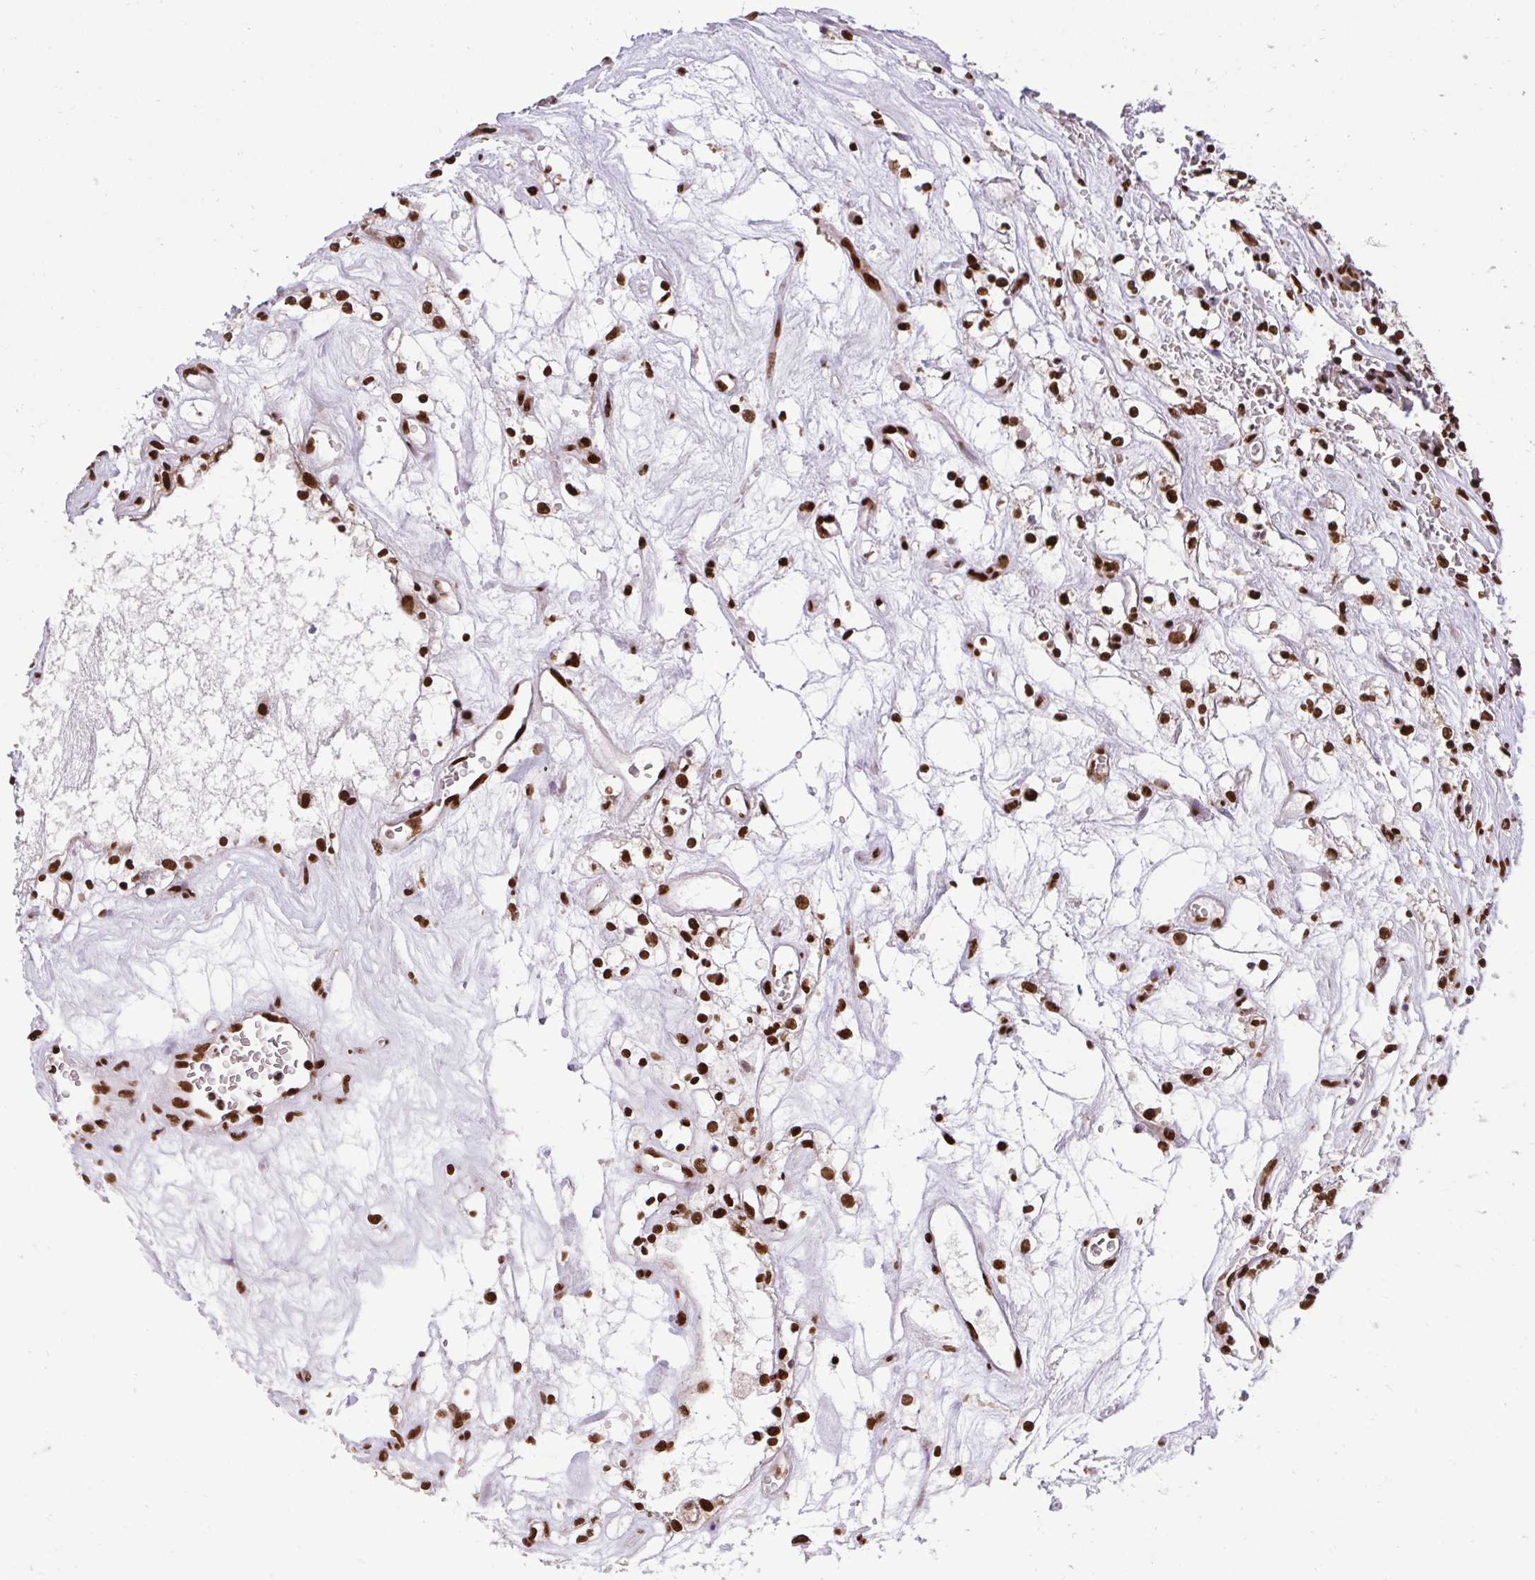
{"staining": {"intensity": "strong", "quantity": ">75%", "location": "nuclear"}, "tissue": "renal cancer", "cell_type": "Tumor cells", "image_type": "cancer", "snomed": [{"axis": "morphology", "description": "Adenocarcinoma, NOS"}, {"axis": "topography", "description": "Kidney"}], "caption": "Protein staining of adenocarcinoma (renal) tissue displays strong nuclear staining in approximately >75% of tumor cells.", "gene": "HNRNPL", "patient": {"sex": "female", "age": 69}}